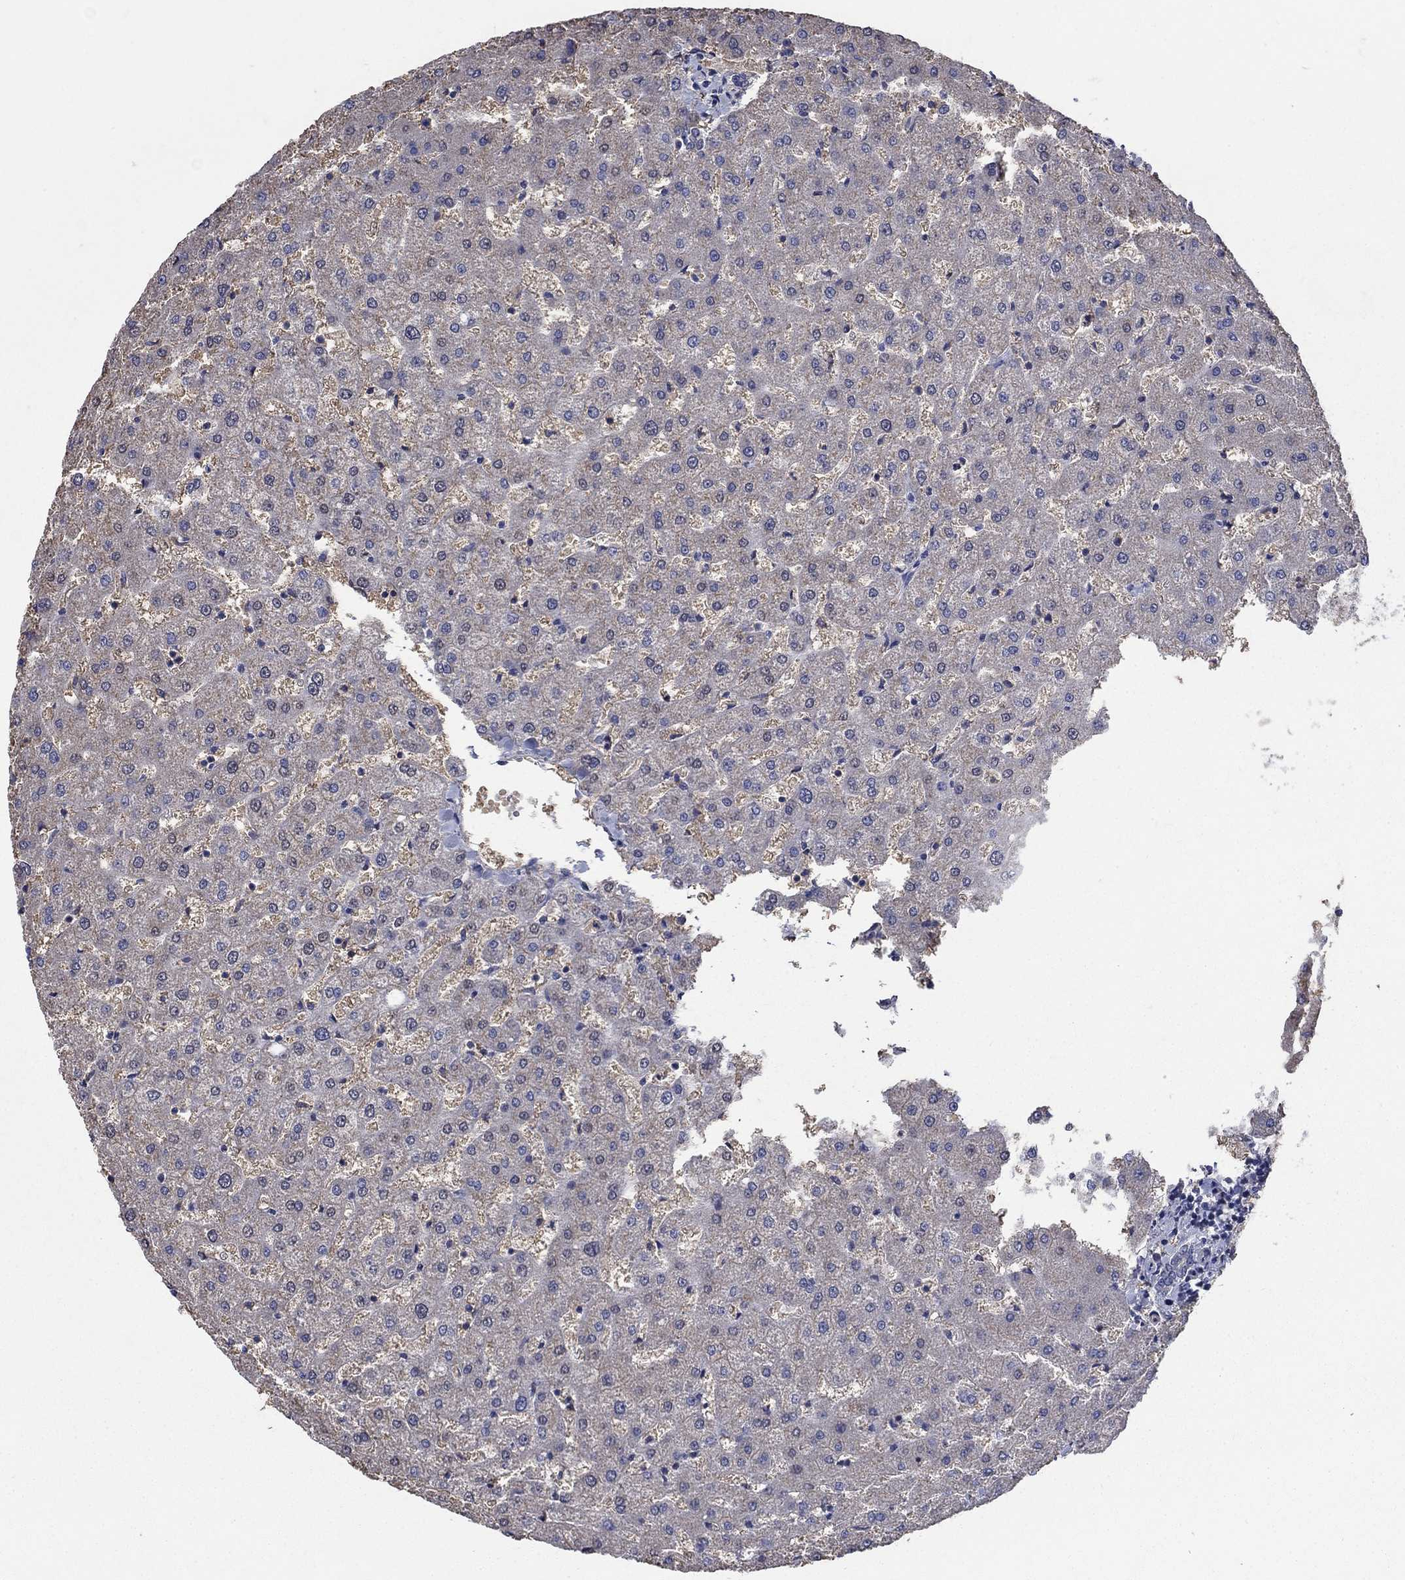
{"staining": {"intensity": "negative", "quantity": "none", "location": "none"}, "tissue": "liver", "cell_type": "Cholangiocytes", "image_type": "normal", "snomed": [{"axis": "morphology", "description": "Normal tissue, NOS"}, {"axis": "topography", "description": "Liver"}], "caption": "This is an immunohistochemistry photomicrograph of normal liver. There is no staining in cholangiocytes.", "gene": "FLNC", "patient": {"sex": "female", "age": 50}}